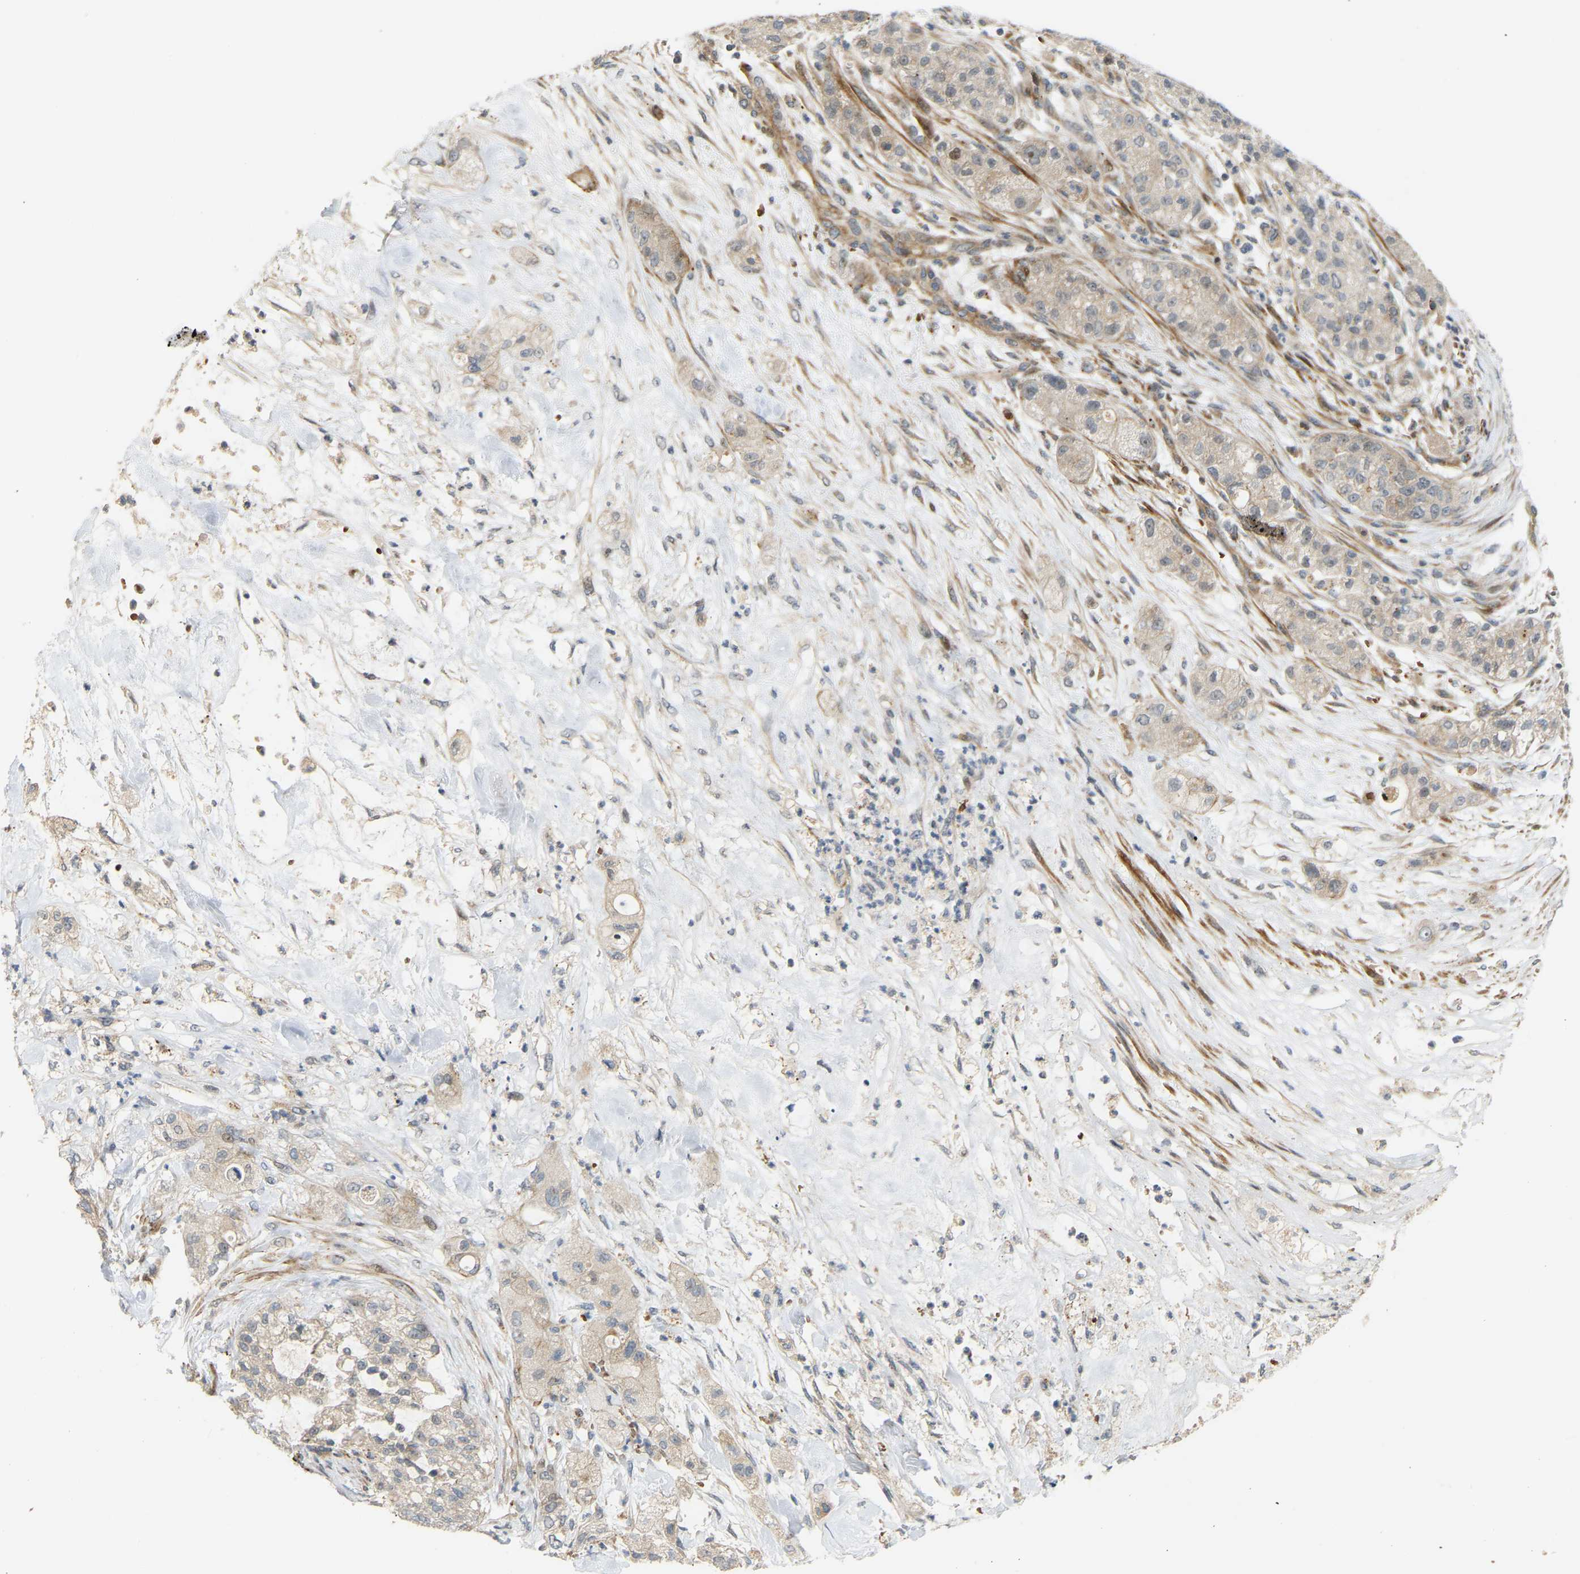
{"staining": {"intensity": "weak", "quantity": "<25%", "location": "cytoplasmic/membranous,nuclear"}, "tissue": "pancreatic cancer", "cell_type": "Tumor cells", "image_type": "cancer", "snomed": [{"axis": "morphology", "description": "Adenocarcinoma, NOS"}, {"axis": "topography", "description": "Pancreas"}], "caption": "High power microscopy histopathology image of an IHC photomicrograph of pancreatic cancer (adenocarcinoma), revealing no significant positivity in tumor cells. (DAB immunohistochemistry with hematoxylin counter stain).", "gene": "POGLUT2", "patient": {"sex": "female", "age": 78}}